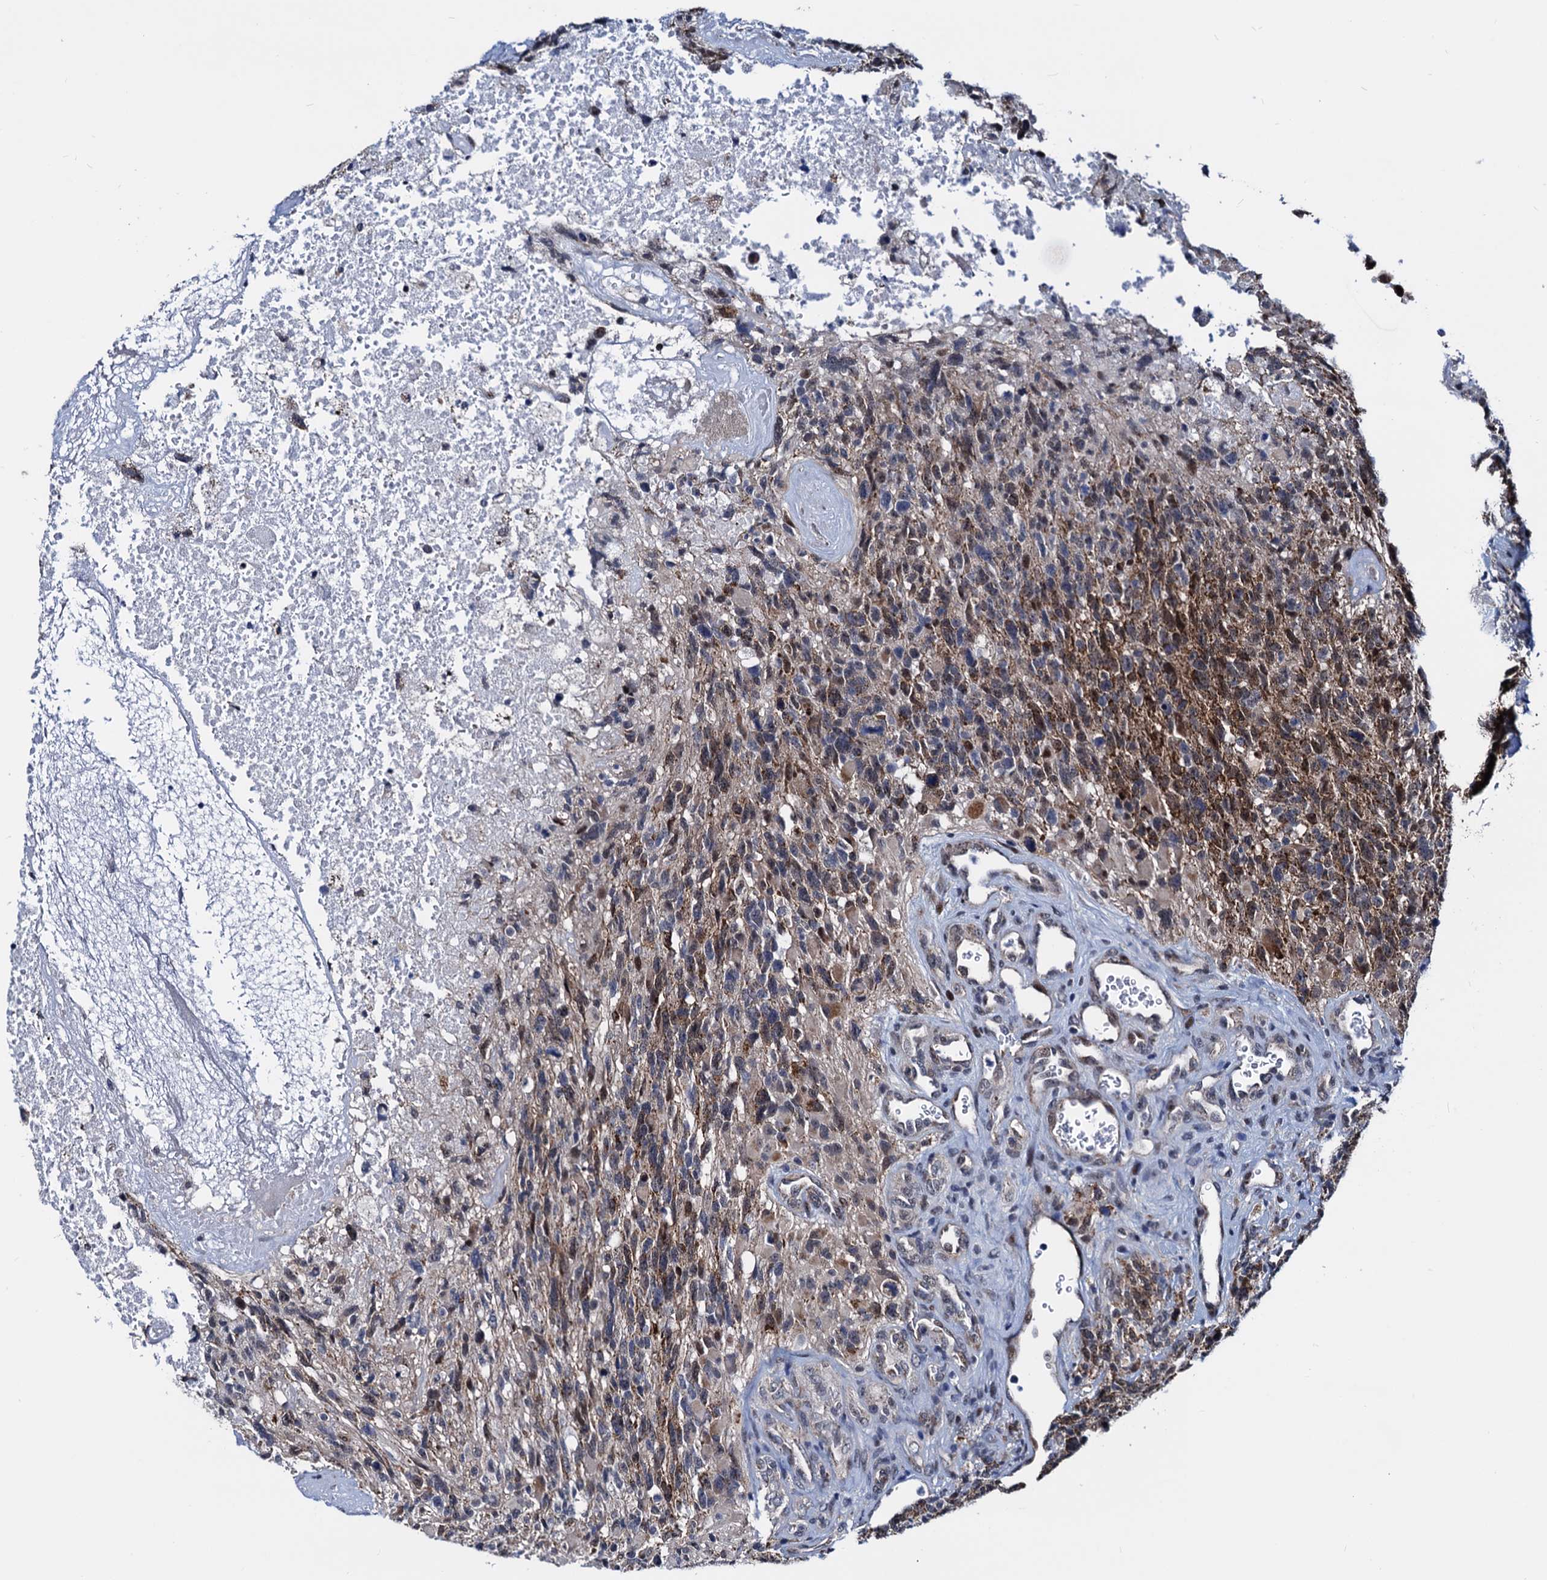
{"staining": {"intensity": "moderate", "quantity": "<25%", "location": "cytoplasmic/membranous"}, "tissue": "glioma", "cell_type": "Tumor cells", "image_type": "cancer", "snomed": [{"axis": "morphology", "description": "Glioma, malignant, High grade"}, {"axis": "topography", "description": "Brain"}], "caption": "A low amount of moderate cytoplasmic/membranous staining is appreciated in about <25% of tumor cells in malignant high-grade glioma tissue. (DAB (3,3'-diaminobenzidine) IHC with brightfield microscopy, high magnification).", "gene": "COA4", "patient": {"sex": "male", "age": 76}}